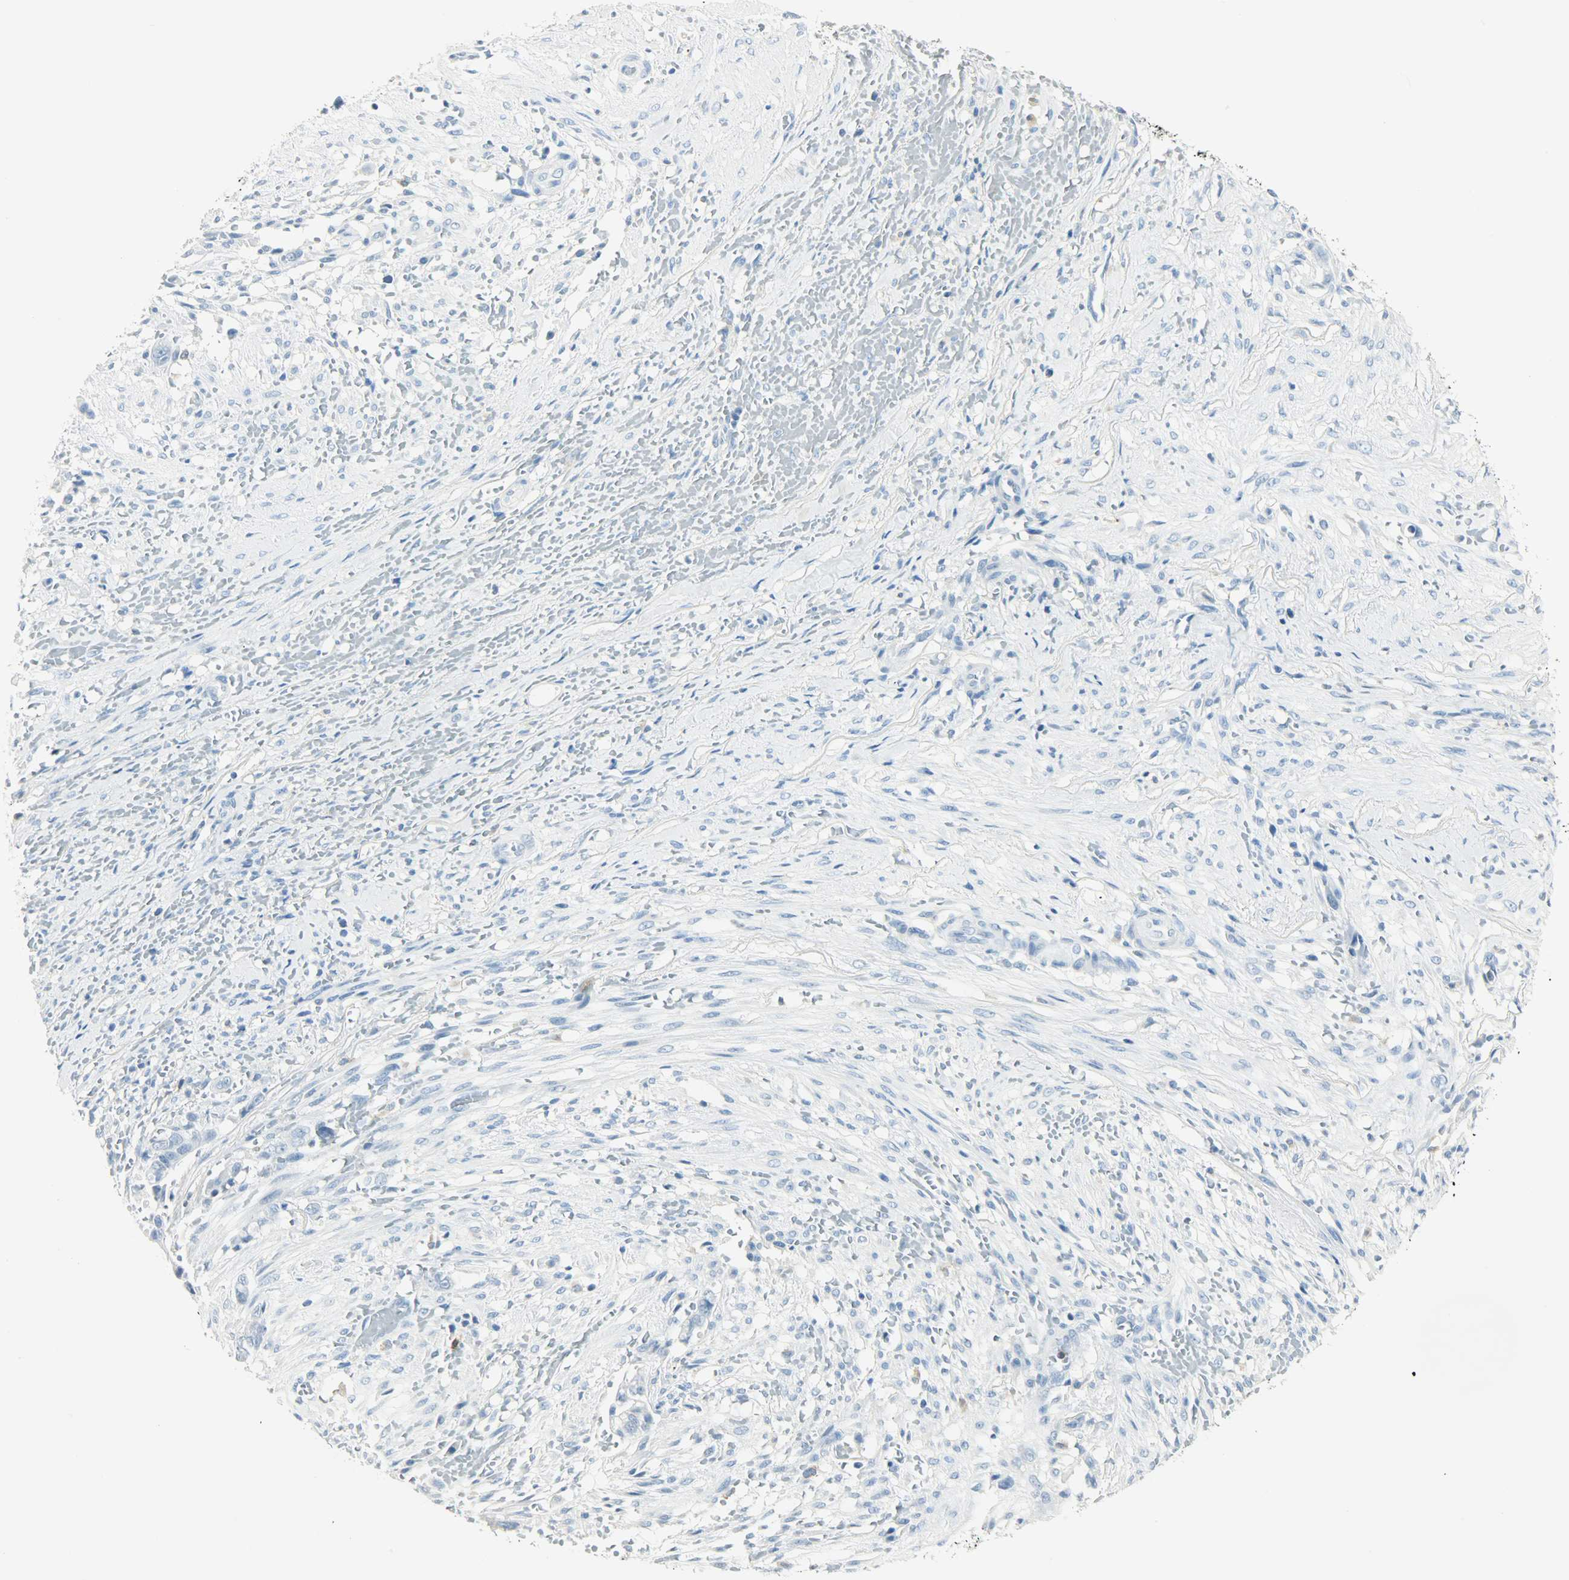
{"staining": {"intensity": "negative", "quantity": "none", "location": "none"}, "tissue": "liver cancer", "cell_type": "Tumor cells", "image_type": "cancer", "snomed": [{"axis": "morphology", "description": "Cholangiocarcinoma"}, {"axis": "topography", "description": "Liver"}], "caption": "IHC of human liver cancer exhibits no expression in tumor cells. (Stains: DAB (3,3'-diaminobenzidine) immunohistochemistry (IHC) with hematoxylin counter stain, Microscopy: brightfield microscopy at high magnification).", "gene": "PTPN6", "patient": {"sex": "female", "age": 70}}